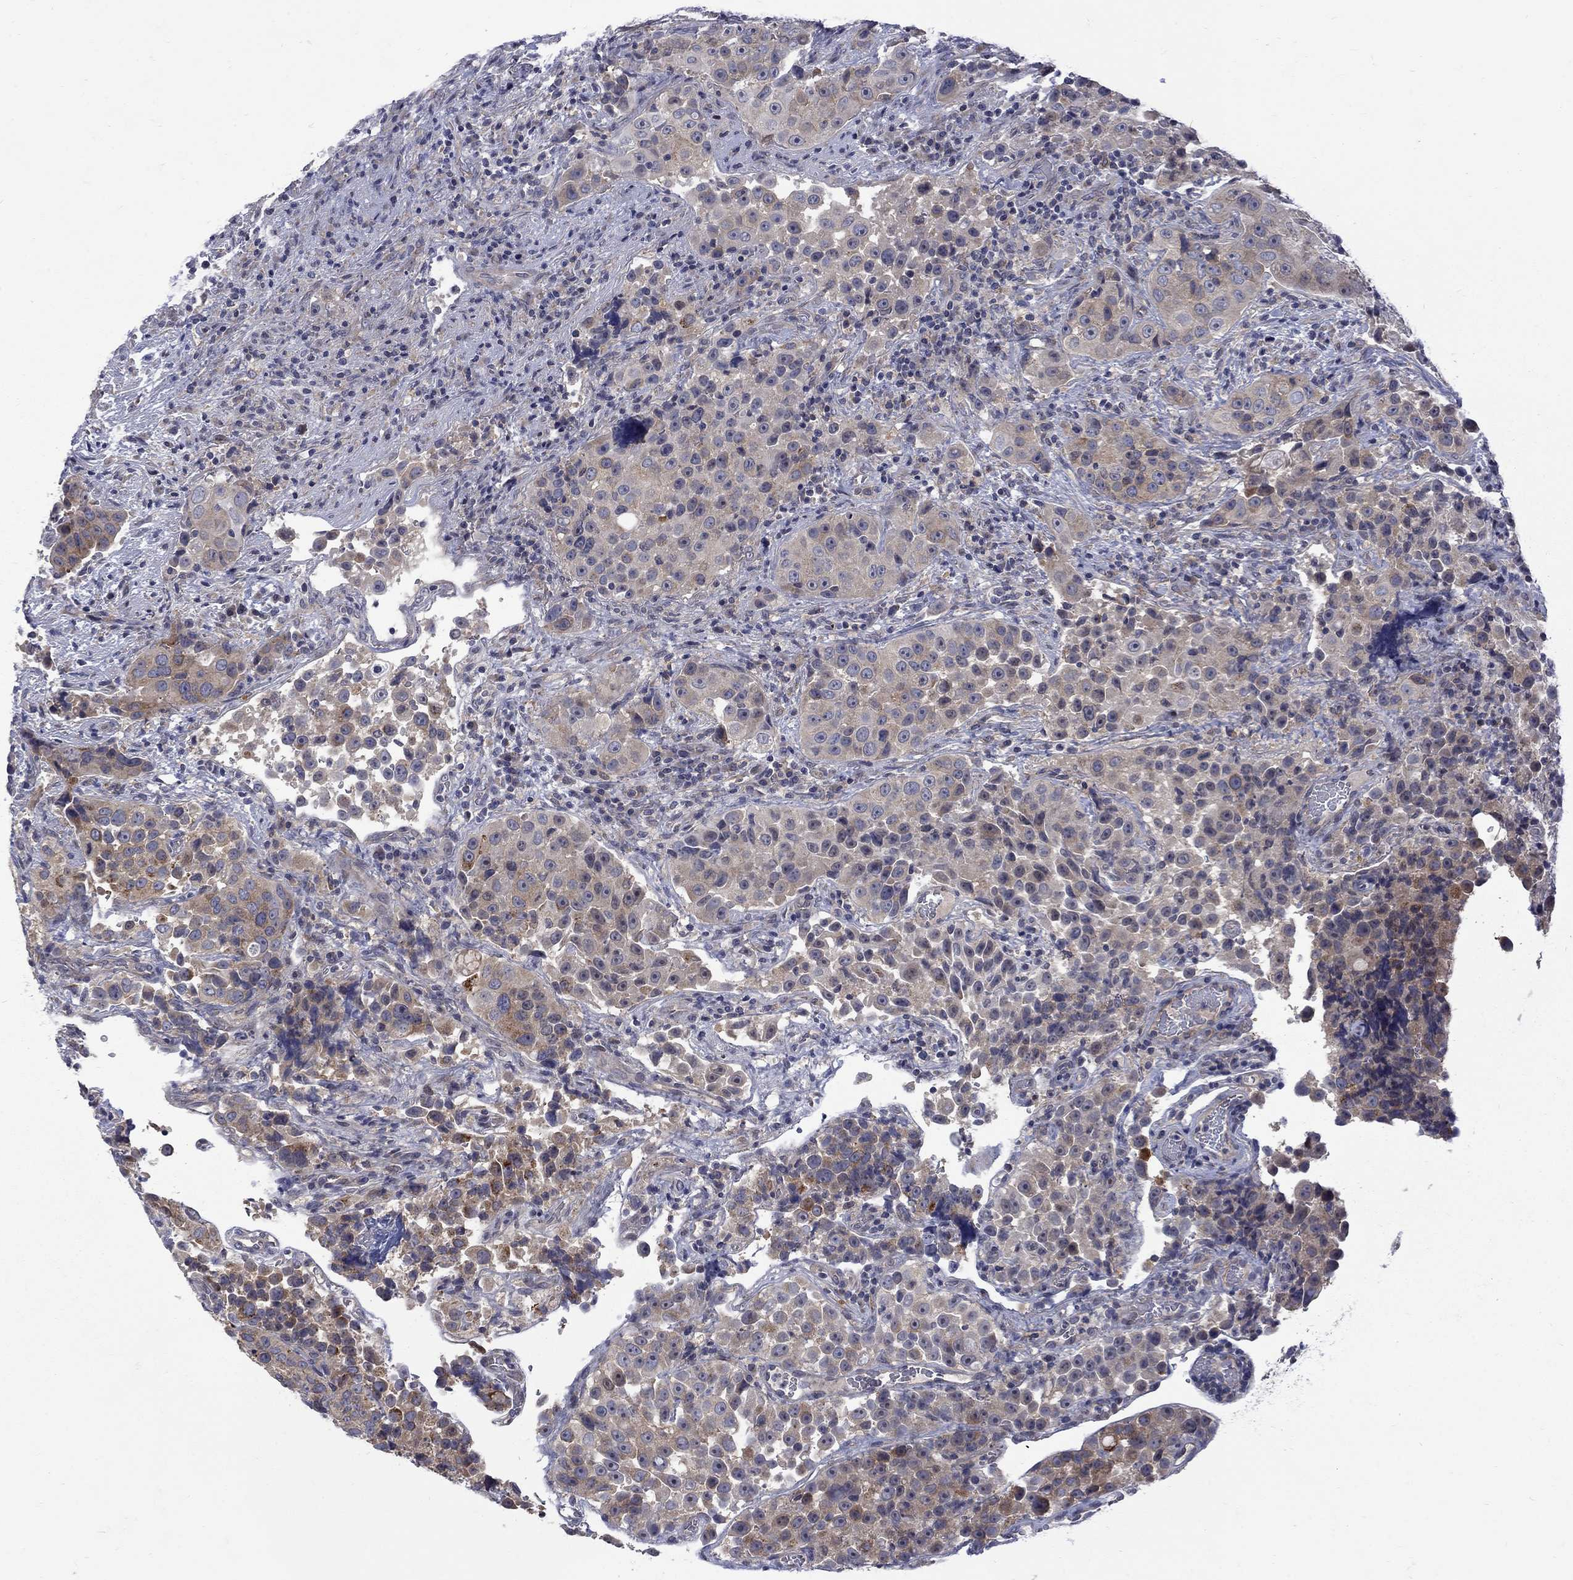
{"staining": {"intensity": "moderate", "quantity": "<25%", "location": "cytoplasmic/membranous"}, "tissue": "urothelial cancer", "cell_type": "Tumor cells", "image_type": "cancer", "snomed": [{"axis": "morphology", "description": "Urothelial carcinoma, NOS"}, {"axis": "topography", "description": "Urinary bladder"}], "caption": "IHC (DAB (3,3'-diaminobenzidine)) staining of urothelial cancer exhibits moderate cytoplasmic/membranous protein positivity in approximately <25% of tumor cells.", "gene": "SH2B1", "patient": {"sex": "male", "age": 52}}